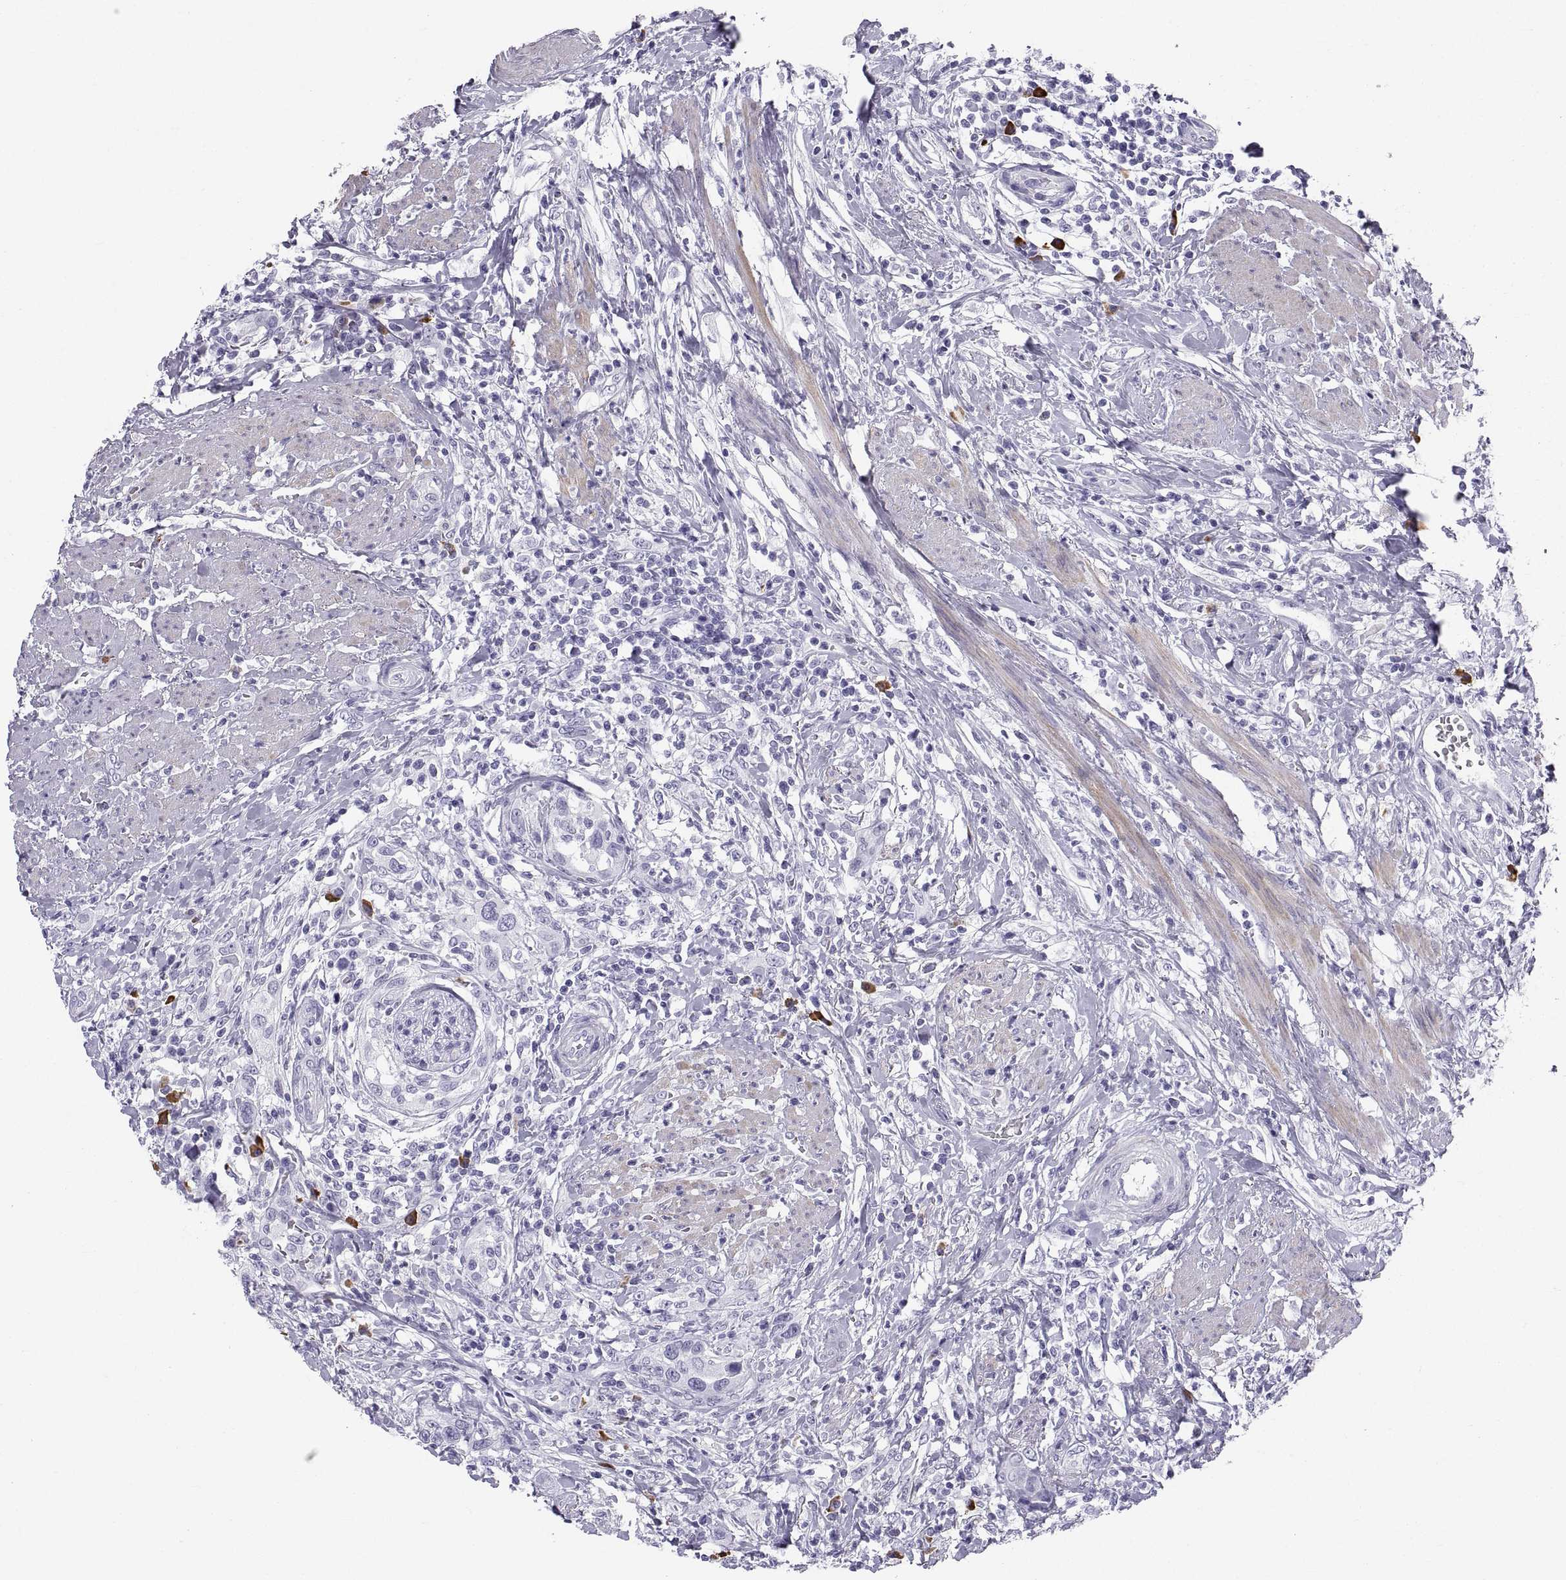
{"staining": {"intensity": "negative", "quantity": "none", "location": "none"}, "tissue": "urothelial cancer", "cell_type": "Tumor cells", "image_type": "cancer", "snomed": [{"axis": "morphology", "description": "Urothelial carcinoma, NOS"}, {"axis": "morphology", "description": "Urothelial carcinoma, High grade"}, {"axis": "topography", "description": "Urinary bladder"}], "caption": "Immunohistochemistry (IHC) of transitional cell carcinoma shows no staining in tumor cells. Nuclei are stained in blue.", "gene": "CT47A10", "patient": {"sex": "female", "age": 64}}